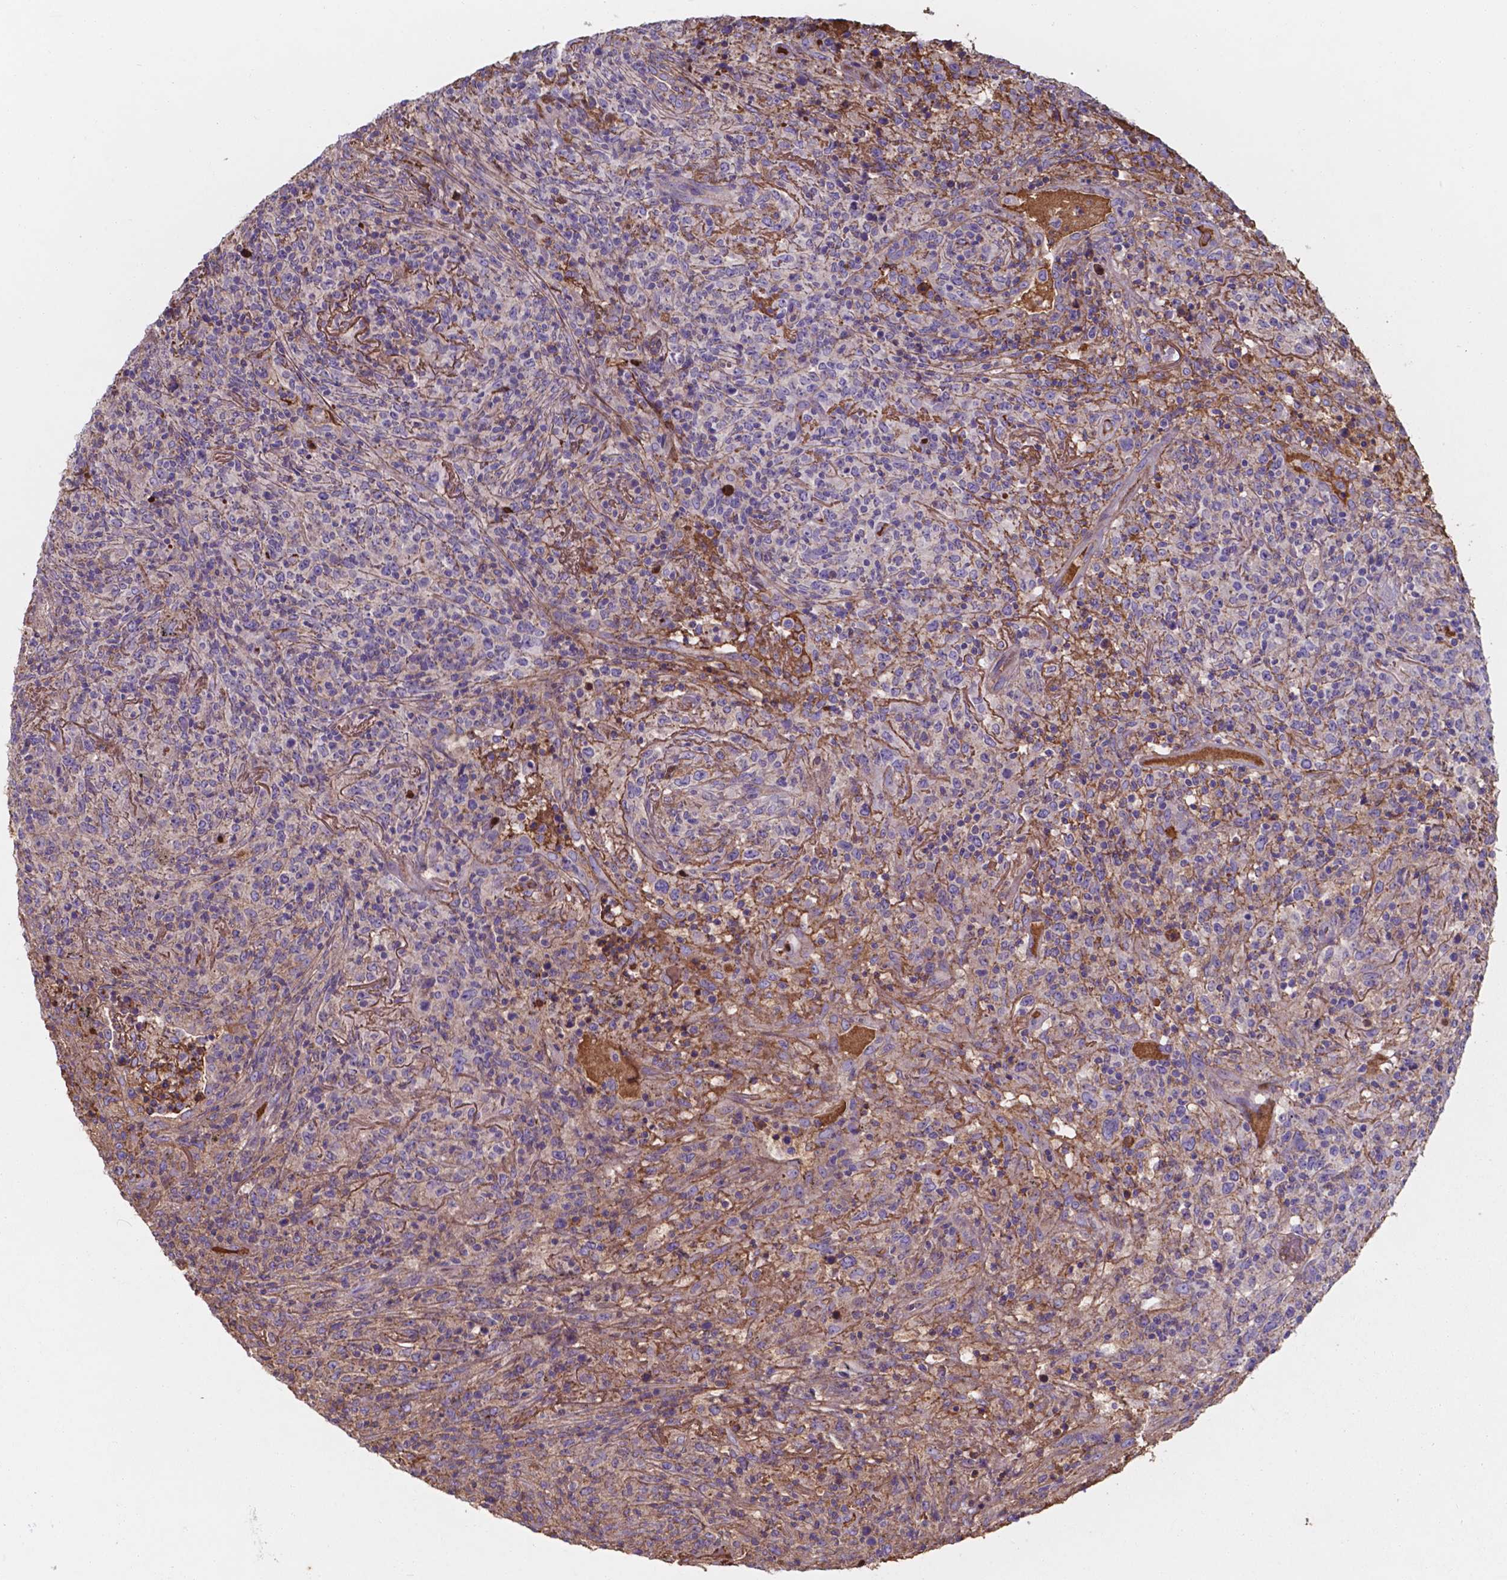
{"staining": {"intensity": "negative", "quantity": "none", "location": "none"}, "tissue": "lymphoma", "cell_type": "Tumor cells", "image_type": "cancer", "snomed": [{"axis": "morphology", "description": "Malignant lymphoma, non-Hodgkin's type, High grade"}, {"axis": "topography", "description": "Lung"}], "caption": "The image reveals no significant staining in tumor cells of high-grade malignant lymphoma, non-Hodgkin's type.", "gene": "SERPINA1", "patient": {"sex": "male", "age": 79}}